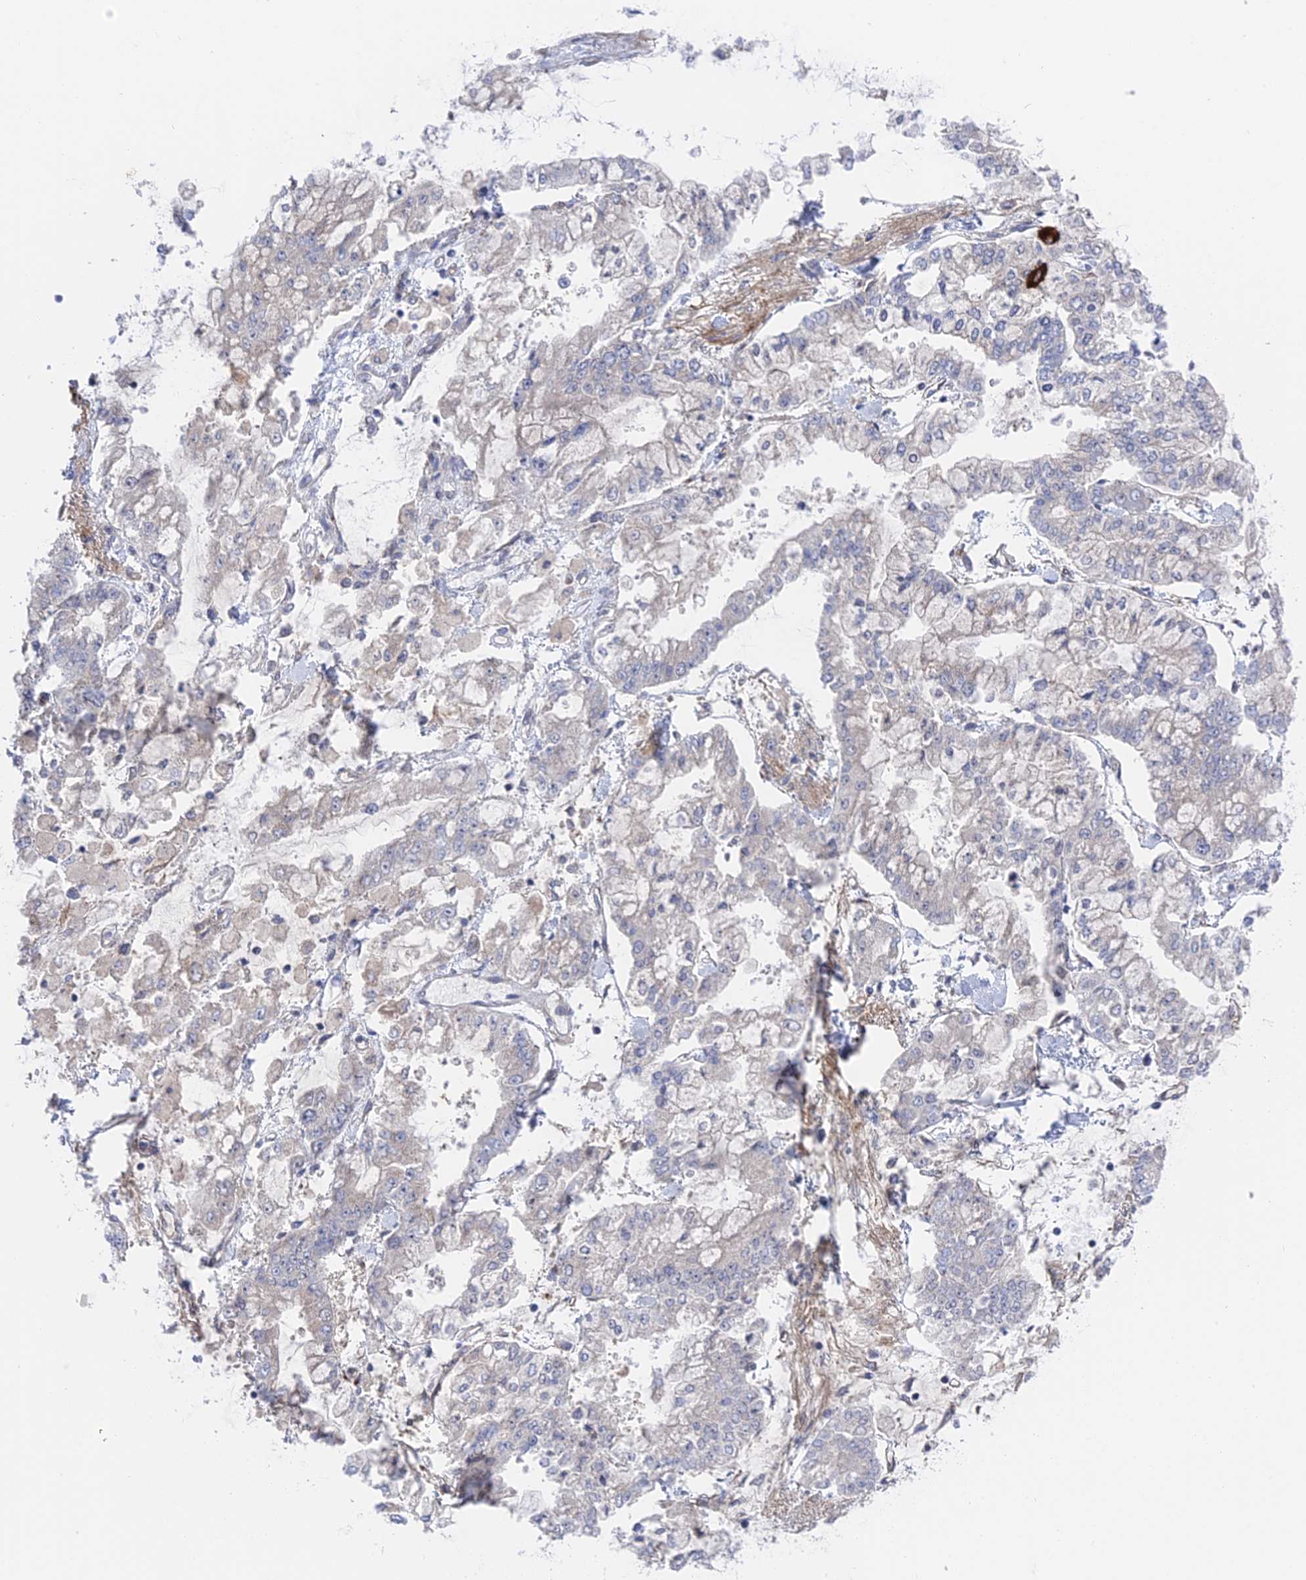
{"staining": {"intensity": "negative", "quantity": "none", "location": "none"}, "tissue": "stomach cancer", "cell_type": "Tumor cells", "image_type": "cancer", "snomed": [{"axis": "morphology", "description": "Normal tissue, NOS"}, {"axis": "morphology", "description": "Adenocarcinoma, NOS"}, {"axis": "topography", "description": "Stomach, upper"}, {"axis": "topography", "description": "Stomach"}], "caption": "Immunohistochemistry micrograph of neoplastic tissue: human stomach cancer (adenocarcinoma) stained with DAB shows no significant protein staining in tumor cells.", "gene": "CCDC85A", "patient": {"sex": "male", "age": 76}}